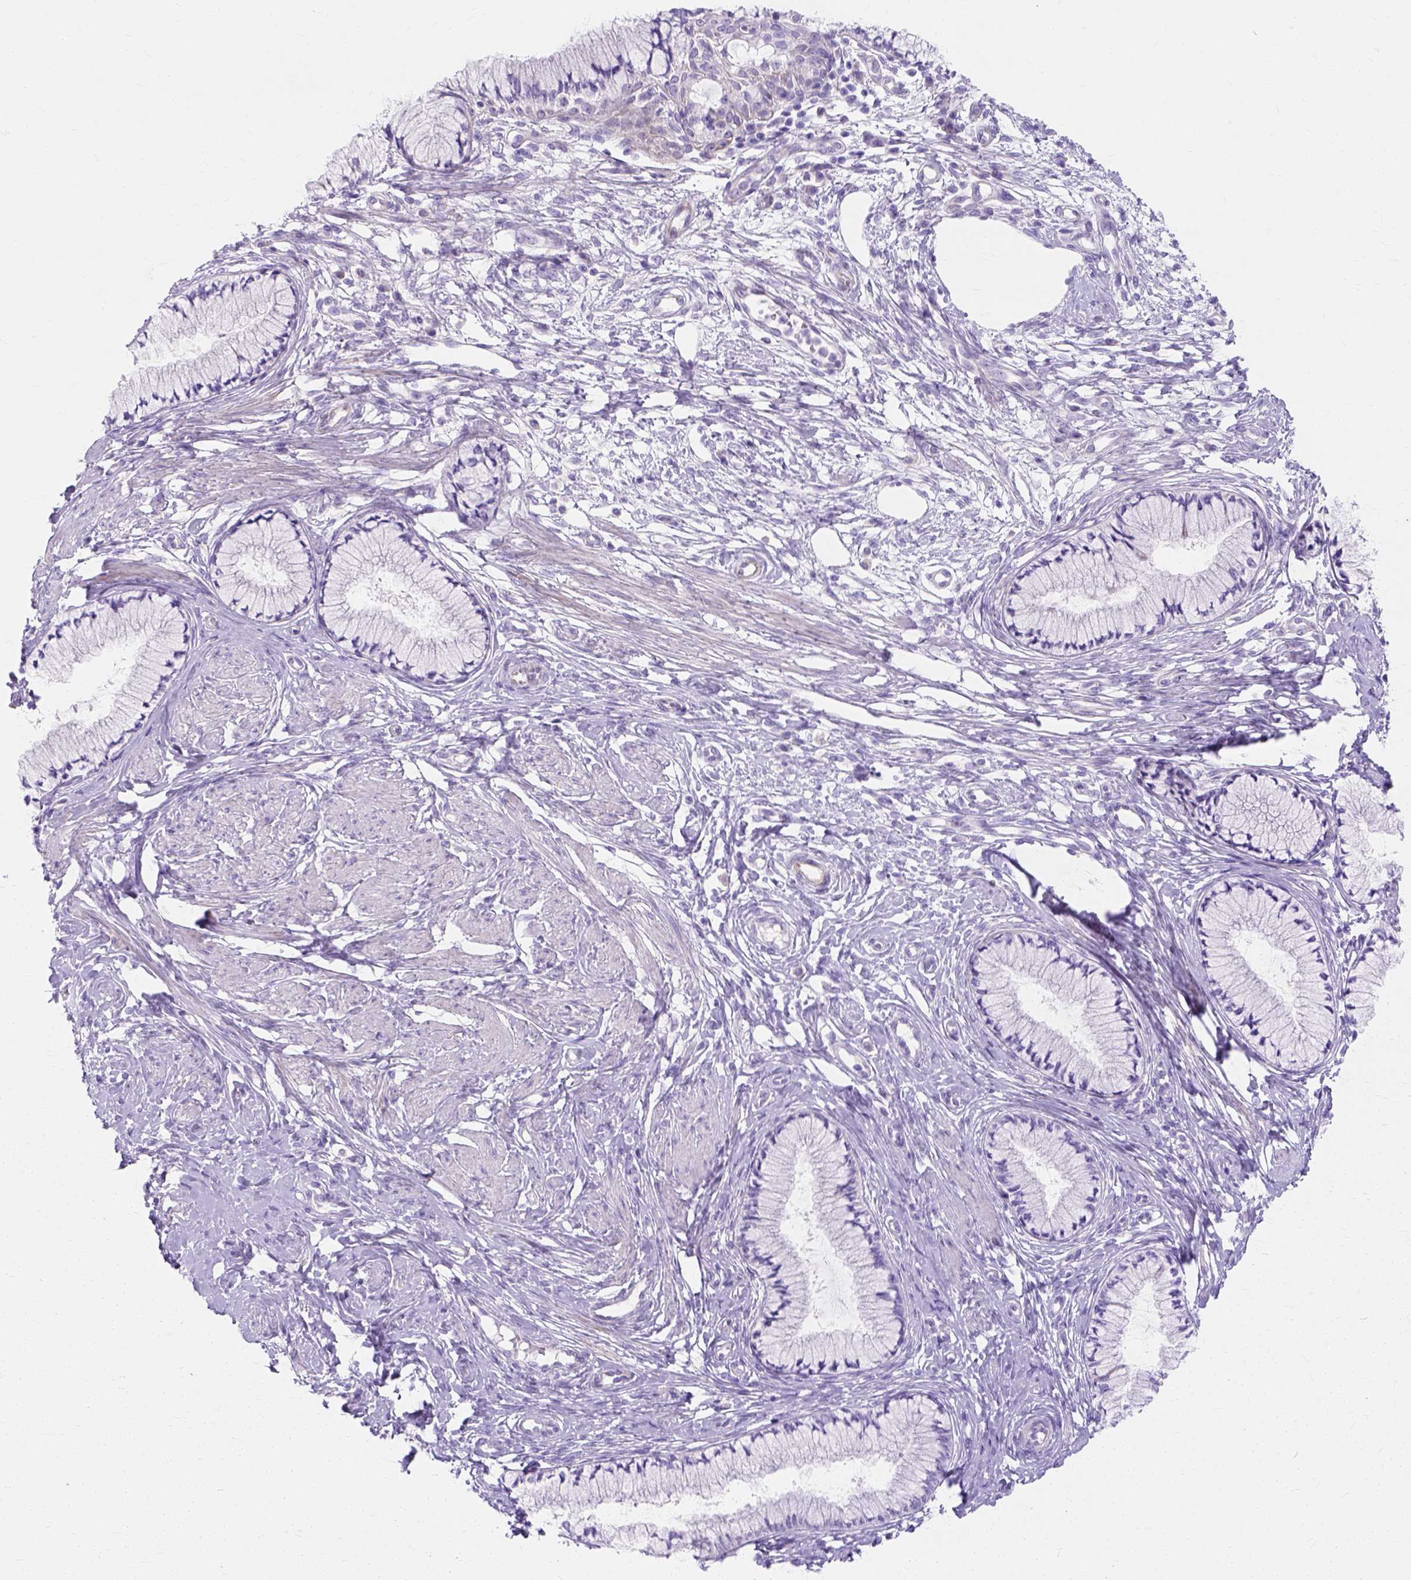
{"staining": {"intensity": "negative", "quantity": "none", "location": "none"}, "tissue": "cervix", "cell_type": "Glandular cells", "image_type": "normal", "snomed": [{"axis": "morphology", "description": "Normal tissue, NOS"}, {"axis": "topography", "description": "Cervix"}], "caption": "Protein analysis of benign cervix reveals no significant positivity in glandular cells. The staining is performed using DAB brown chromogen with nuclei counter-stained in using hematoxylin.", "gene": "MYH15", "patient": {"sex": "female", "age": 37}}